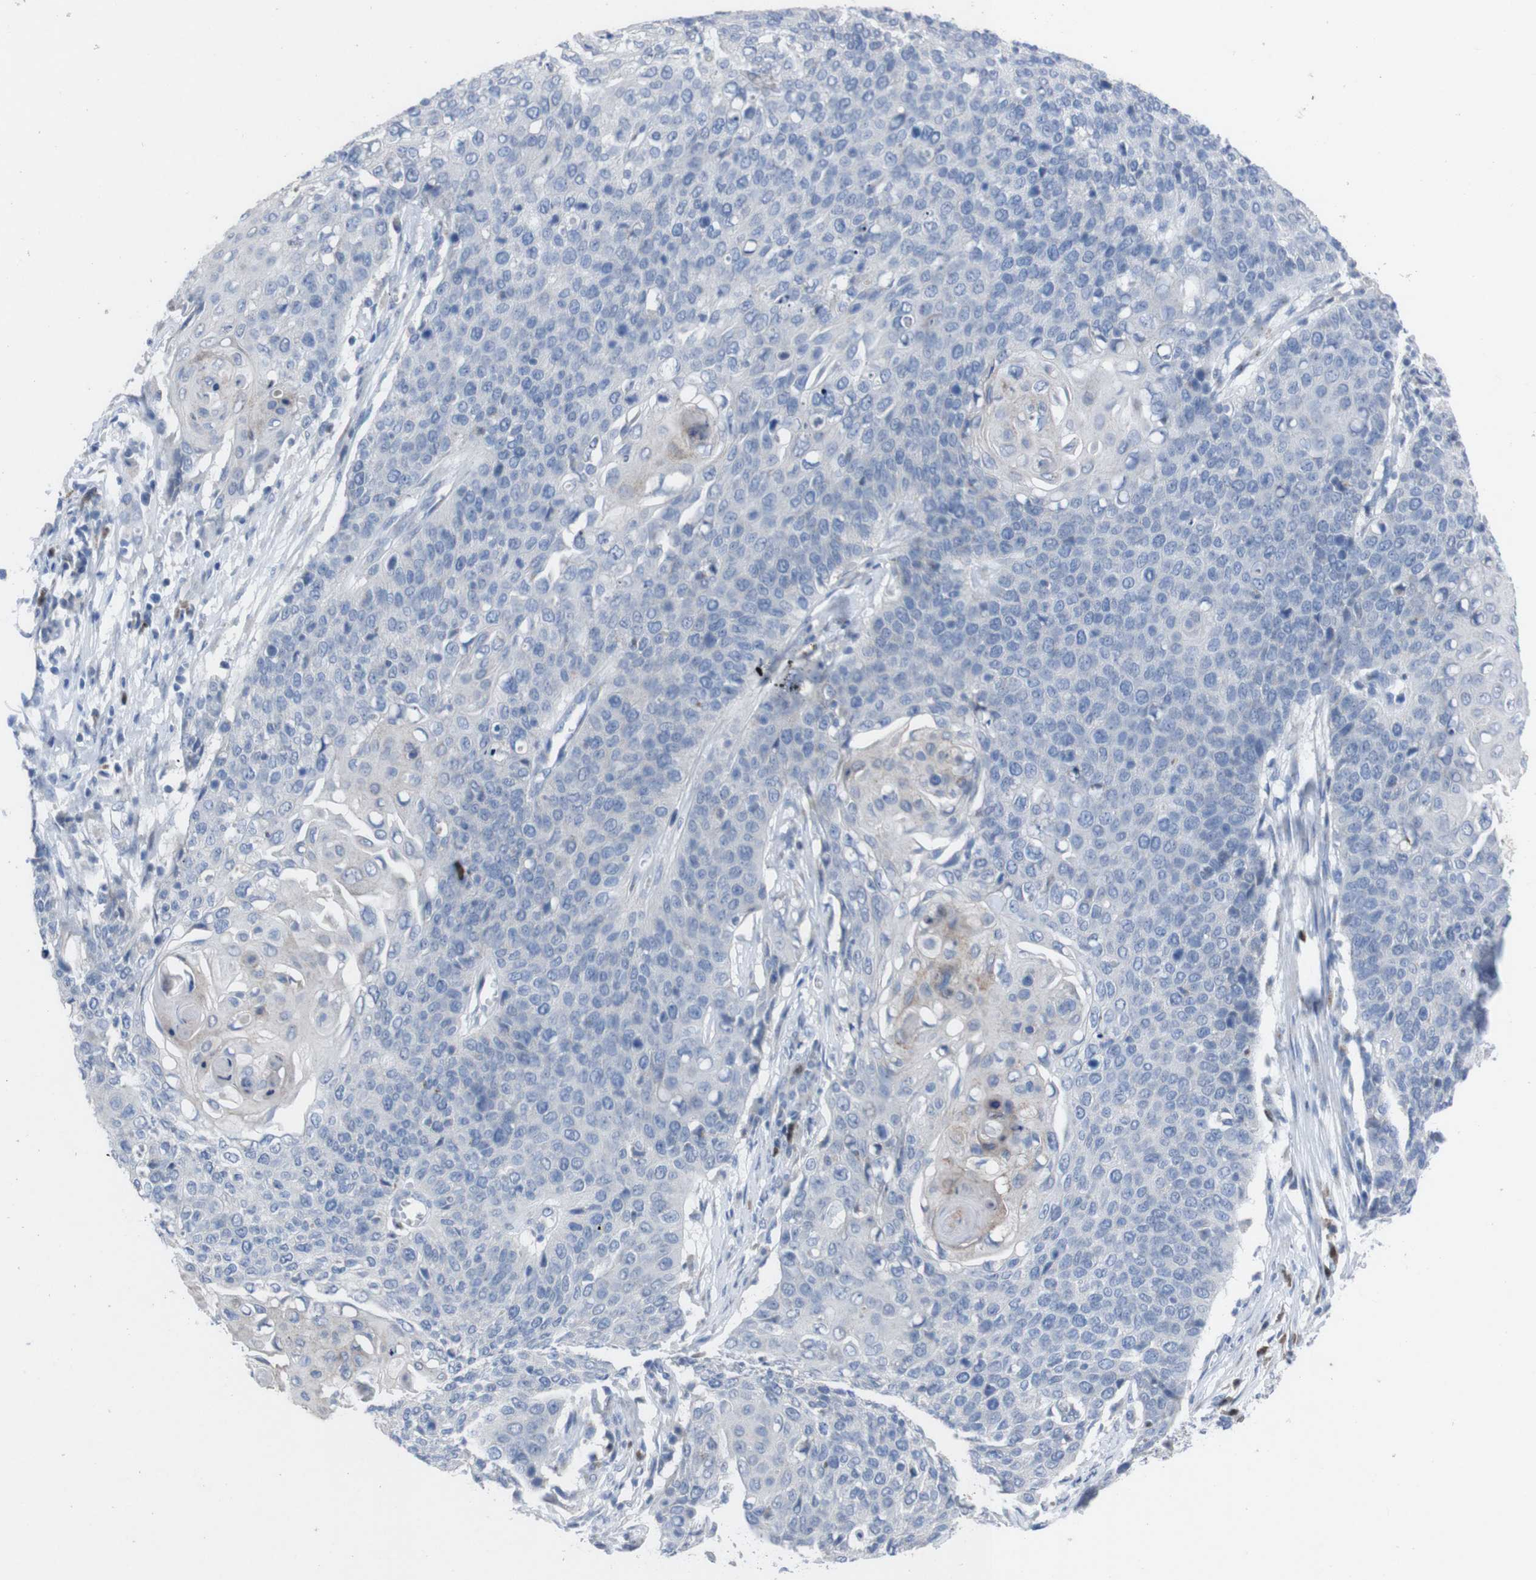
{"staining": {"intensity": "negative", "quantity": "none", "location": "none"}, "tissue": "cervical cancer", "cell_type": "Tumor cells", "image_type": "cancer", "snomed": [{"axis": "morphology", "description": "Squamous cell carcinoma, NOS"}, {"axis": "topography", "description": "Cervix"}], "caption": "Tumor cells are negative for protein expression in human cervical cancer.", "gene": "IRF4", "patient": {"sex": "female", "age": 39}}